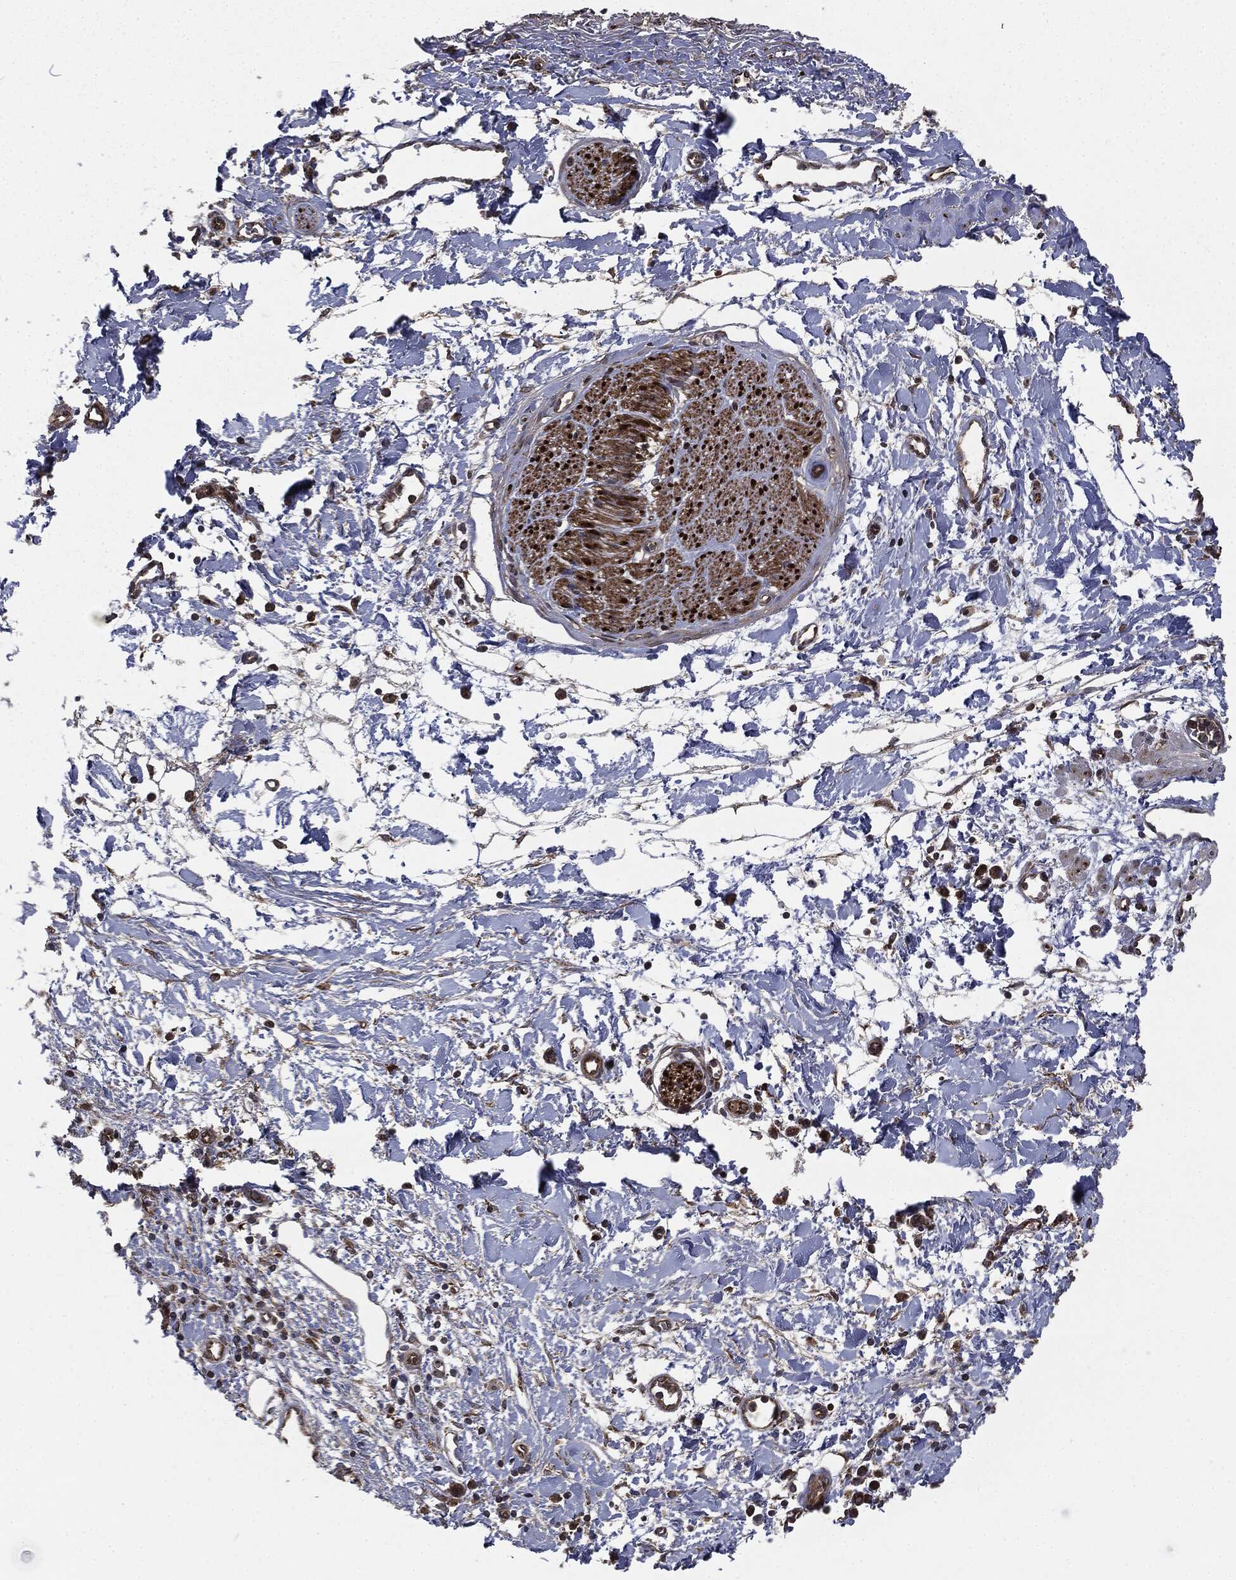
{"staining": {"intensity": "moderate", "quantity": "25%-75%", "location": "cytoplasmic/membranous"}, "tissue": "soft tissue", "cell_type": "Fibroblasts", "image_type": "normal", "snomed": [{"axis": "morphology", "description": "Normal tissue, NOS"}, {"axis": "morphology", "description": "Adenocarcinoma, NOS"}, {"axis": "topography", "description": "Pancreas"}, {"axis": "topography", "description": "Peripheral nerve tissue"}], "caption": "Protein staining of normal soft tissue shows moderate cytoplasmic/membranous staining in about 25%-75% of fibroblasts. Nuclei are stained in blue.", "gene": "PLOD3", "patient": {"sex": "male", "age": 61}}